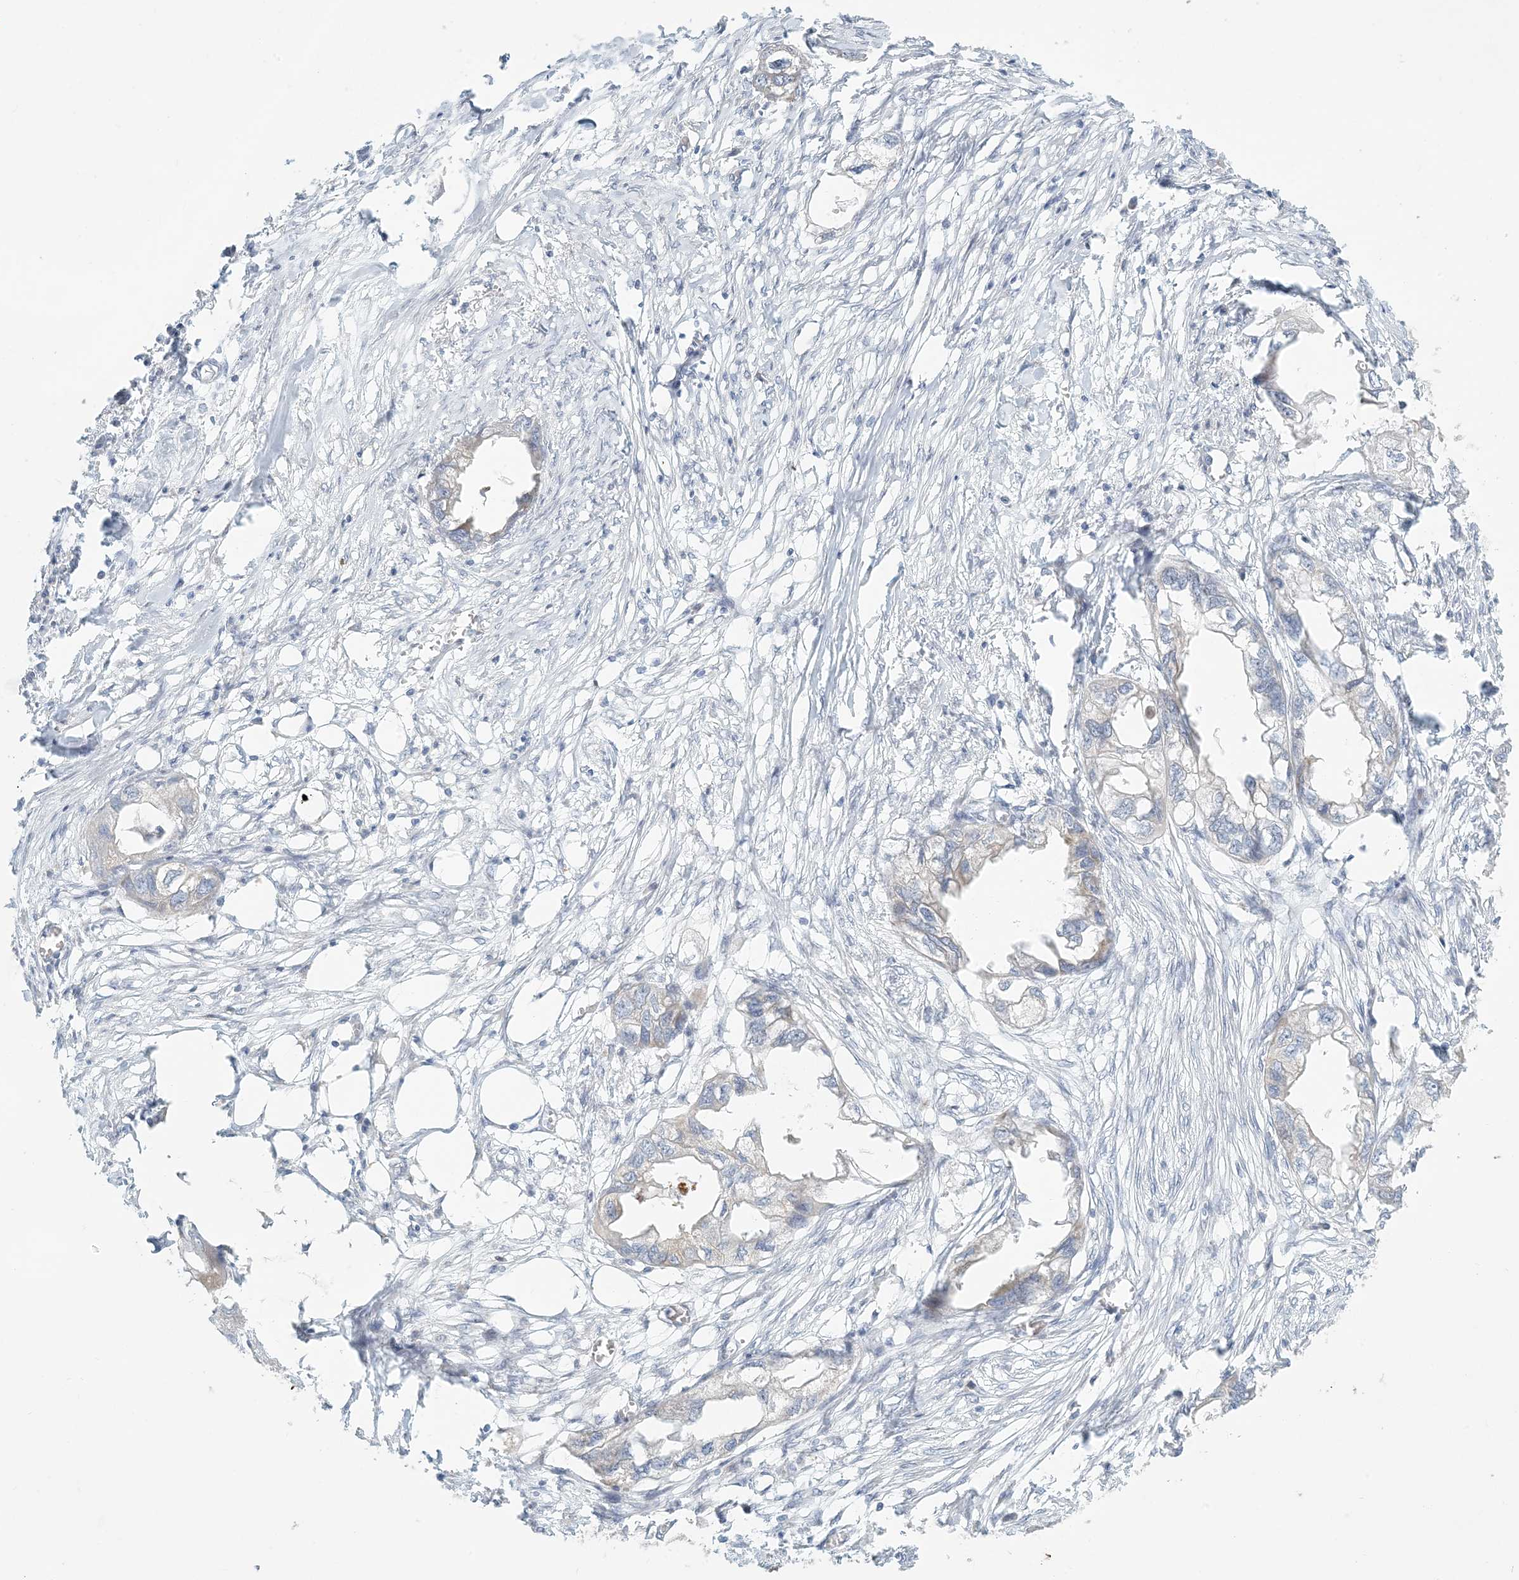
{"staining": {"intensity": "negative", "quantity": "none", "location": "none"}, "tissue": "endometrial cancer", "cell_type": "Tumor cells", "image_type": "cancer", "snomed": [{"axis": "morphology", "description": "Adenocarcinoma, NOS"}, {"axis": "morphology", "description": "Adenocarcinoma, metastatic, NOS"}, {"axis": "topography", "description": "Adipose tissue"}, {"axis": "topography", "description": "Endometrium"}], "caption": "There is no significant positivity in tumor cells of endometrial adenocarcinoma.", "gene": "ZNF385D", "patient": {"sex": "female", "age": 67}}